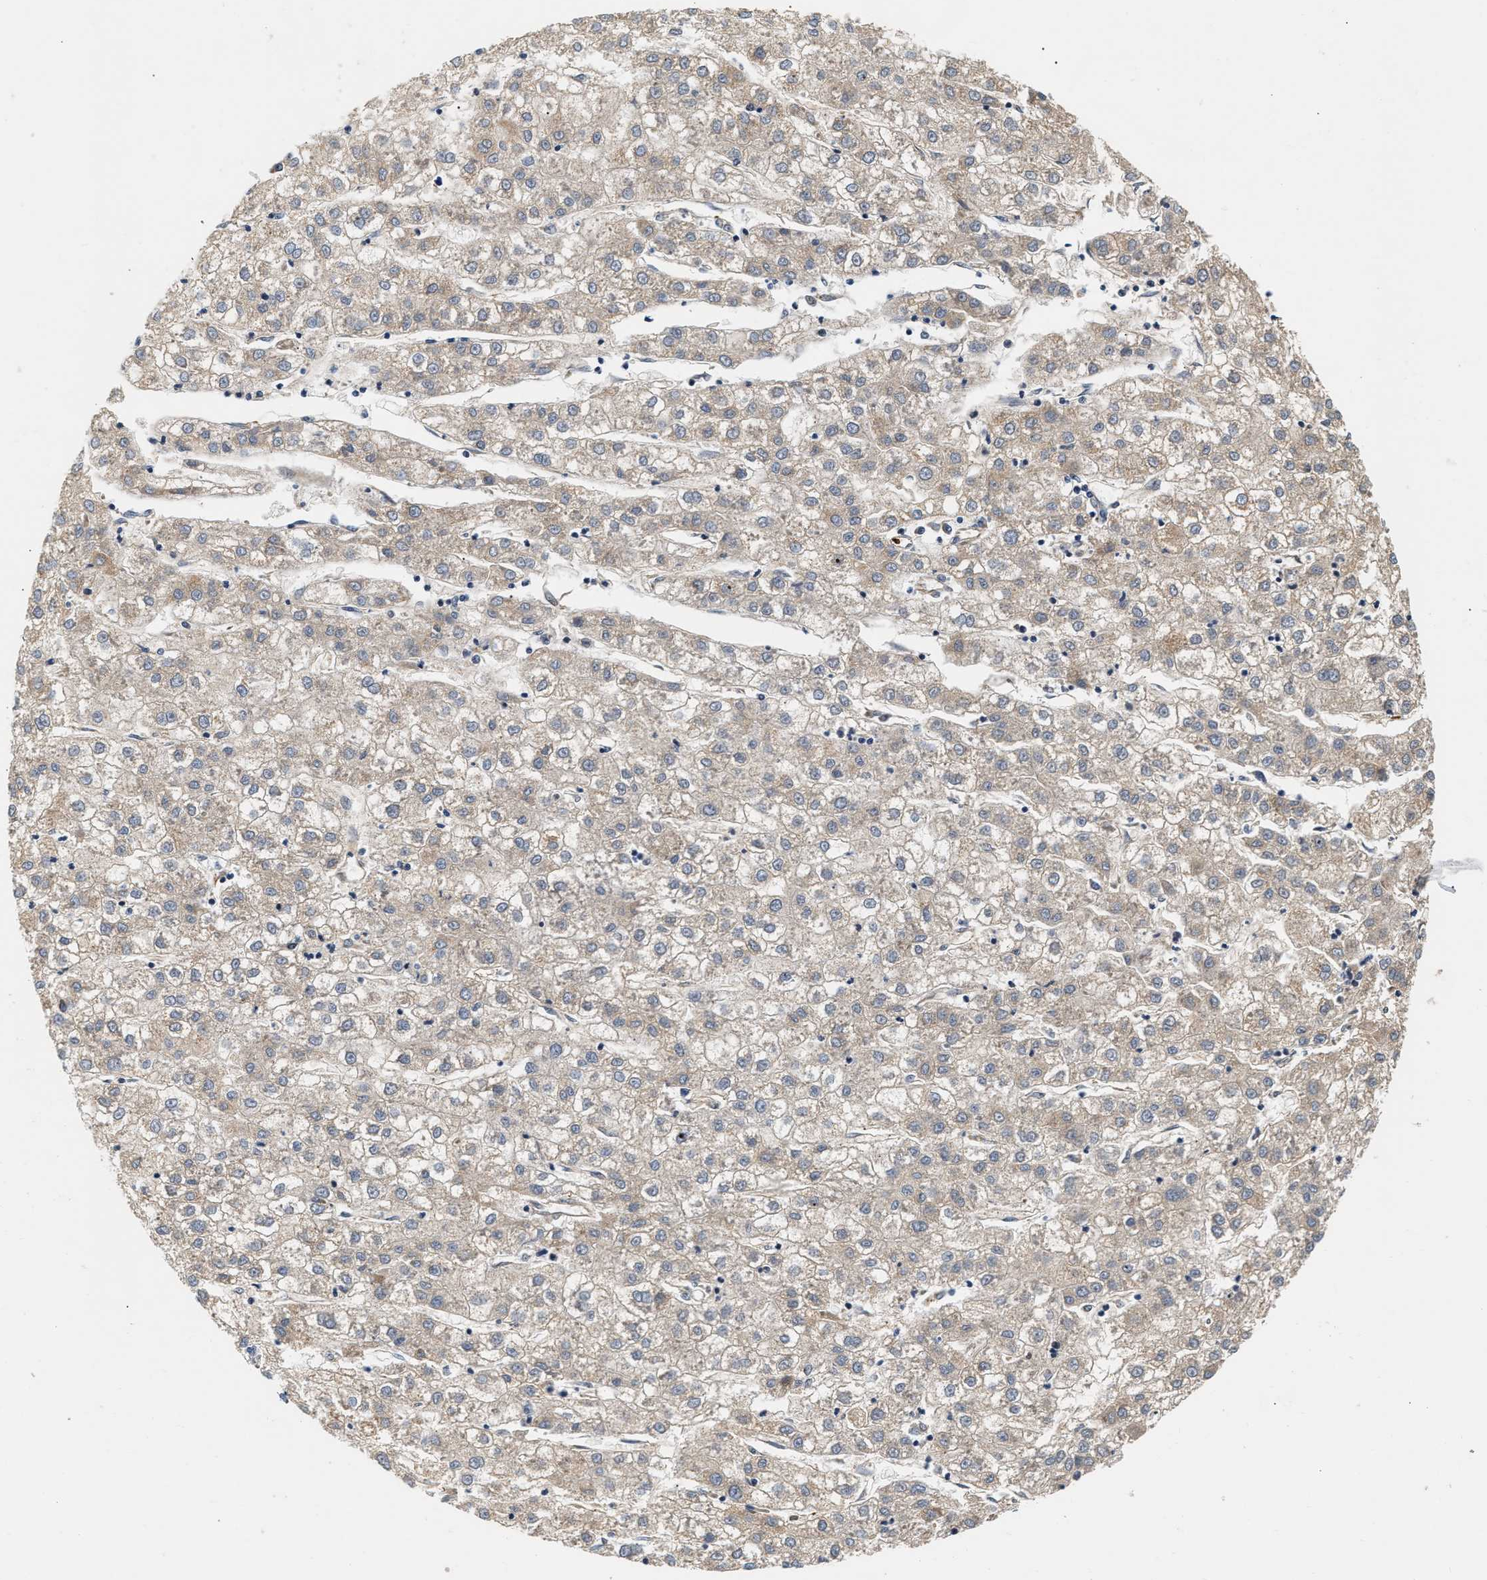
{"staining": {"intensity": "weak", "quantity": "<25%", "location": "cytoplasmic/membranous"}, "tissue": "liver cancer", "cell_type": "Tumor cells", "image_type": "cancer", "snomed": [{"axis": "morphology", "description": "Carcinoma, Hepatocellular, NOS"}, {"axis": "topography", "description": "Liver"}], "caption": "Human liver hepatocellular carcinoma stained for a protein using immunohistochemistry (IHC) displays no staining in tumor cells.", "gene": "IFT74", "patient": {"sex": "male", "age": 72}}